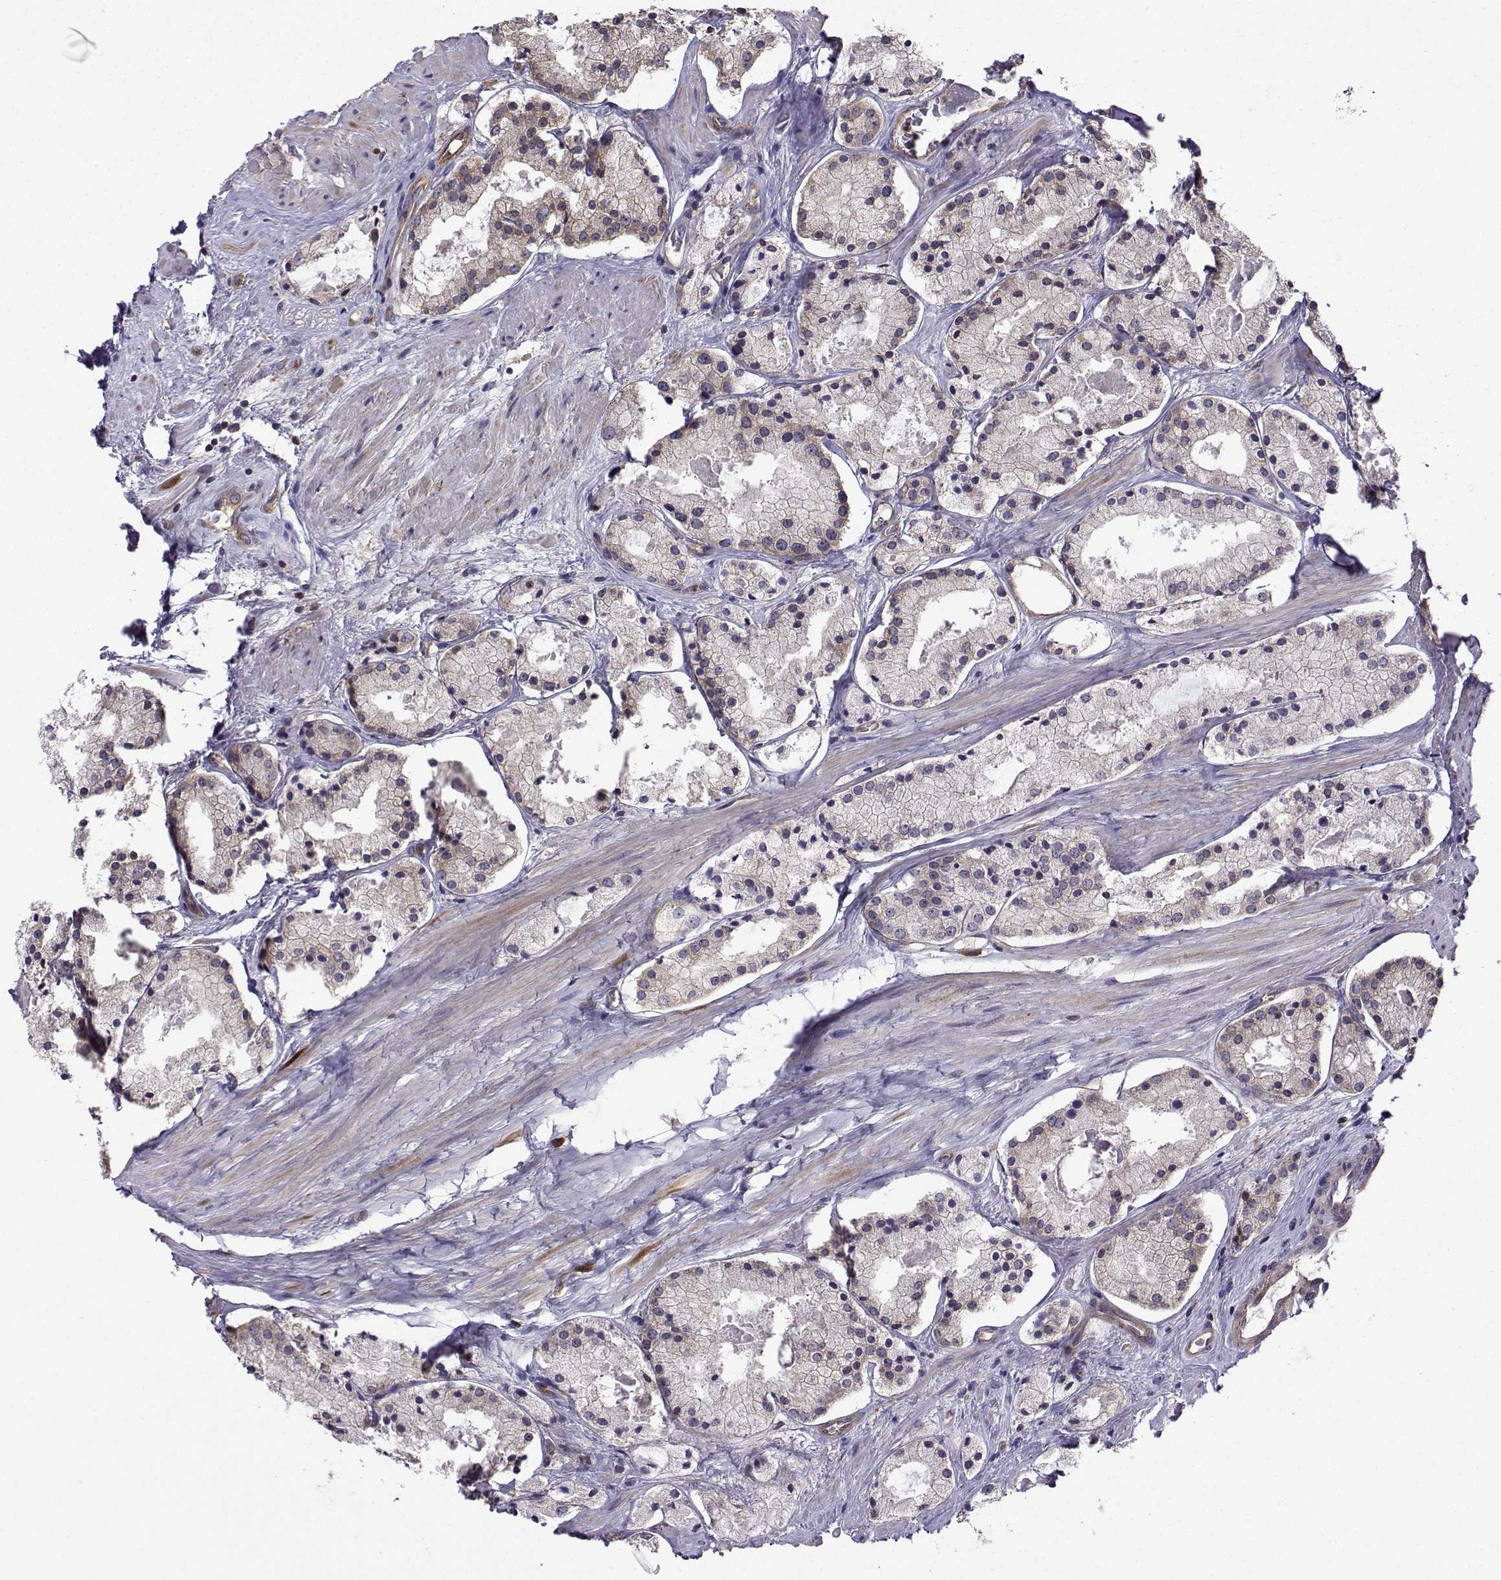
{"staining": {"intensity": "weak", "quantity": "<25%", "location": "cytoplasmic/membranous"}, "tissue": "prostate cancer", "cell_type": "Tumor cells", "image_type": "cancer", "snomed": [{"axis": "morphology", "description": "Adenocarcinoma, NOS"}, {"axis": "morphology", "description": "Adenocarcinoma, High grade"}, {"axis": "topography", "description": "Prostate"}], "caption": "An immunohistochemistry image of prostate cancer is shown. There is no staining in tumor cells of prostate cancer.", "gene": "ITGB8", "patient": {"sex": "male", "age": 64}}